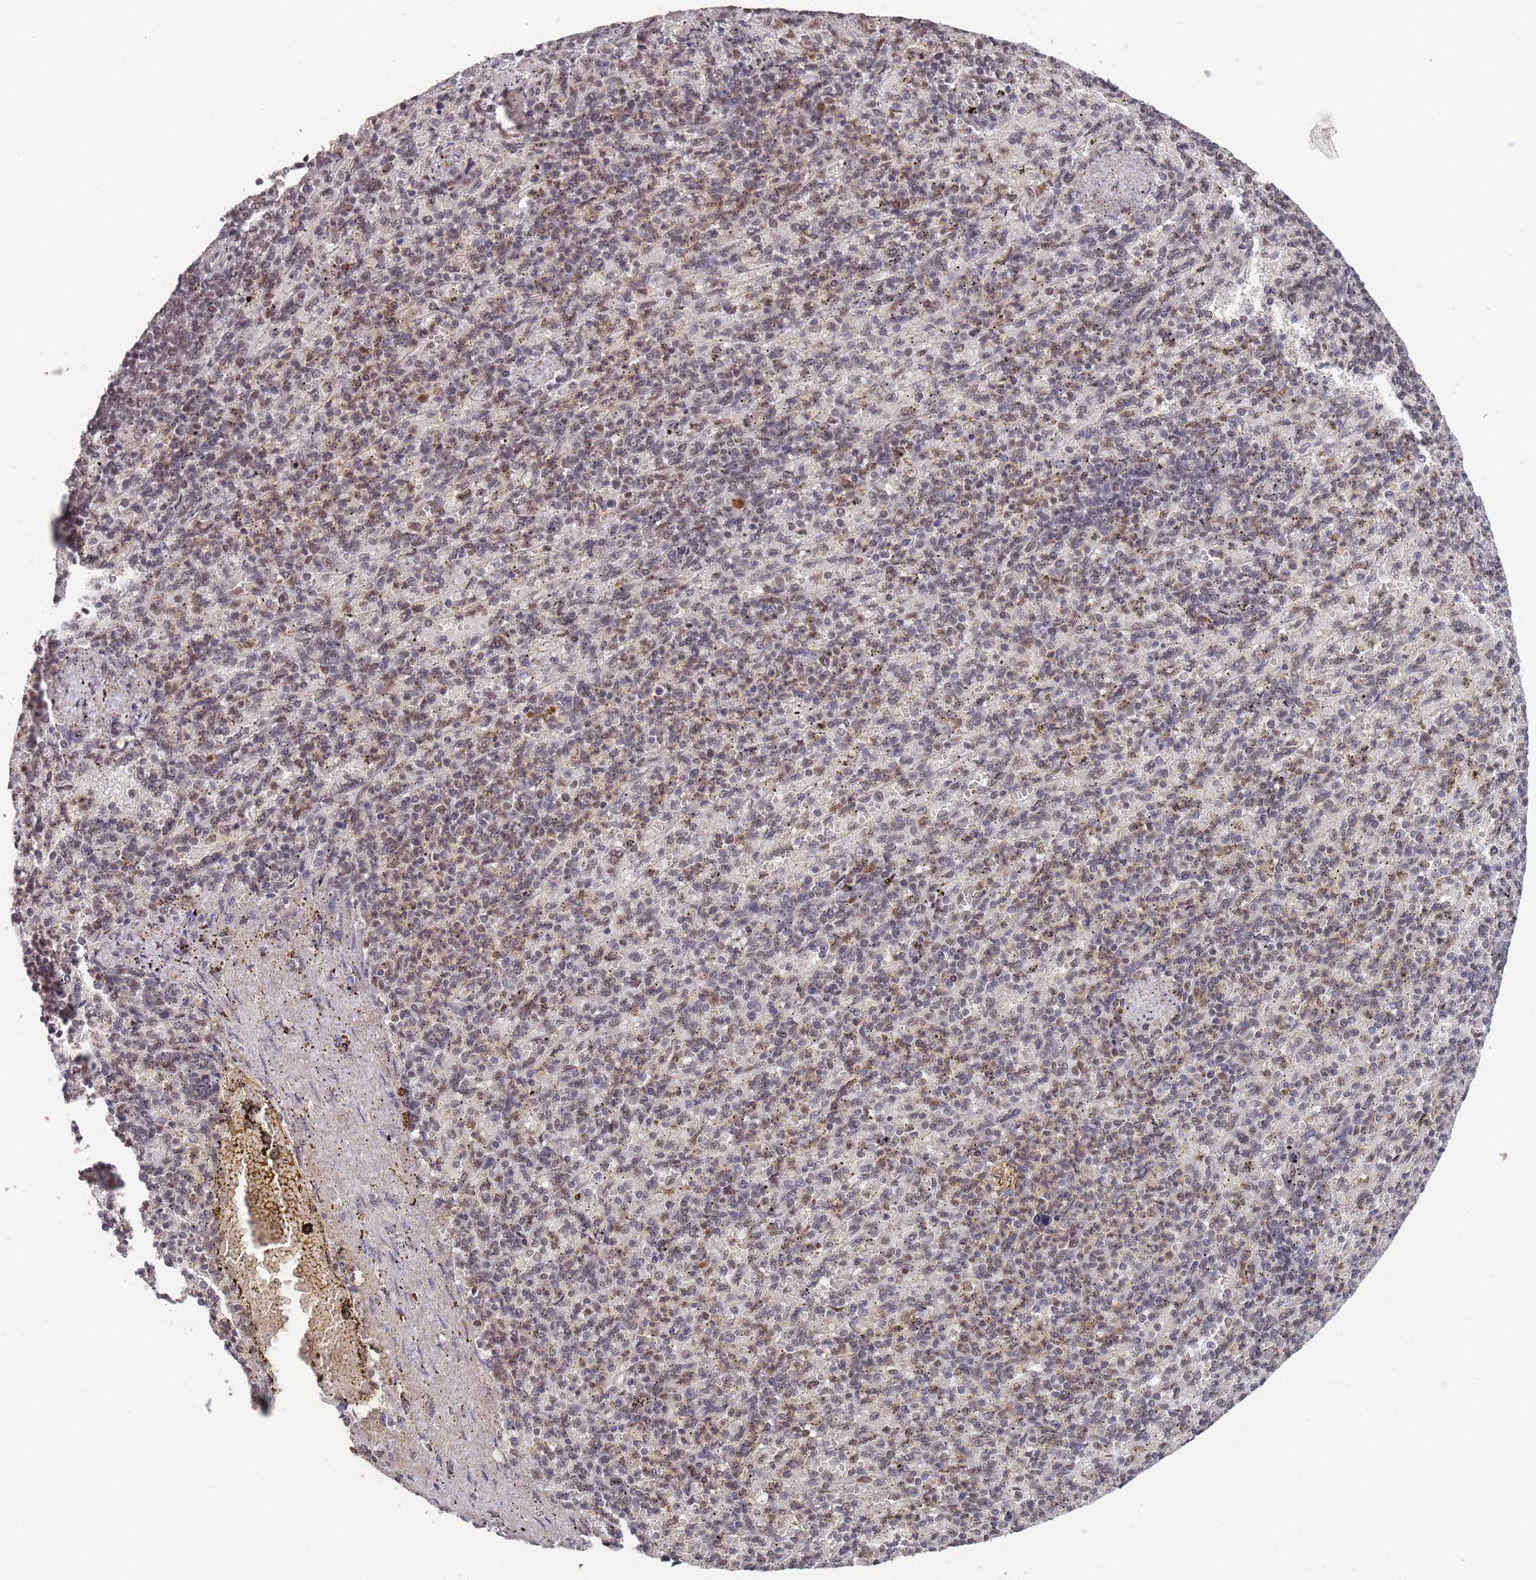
{"staining": {"intensity": "moderate", "quantity": ">75%", "location": "nuclear"}, "tissue": "spleen", "cell_type": "Cells in red pulp", "image_type": "normal", "snomed": [{"axis": "morphology", "description": "Normal tissue, NOS"}, {"axis": "topography", "description": "Spleen"}], "caption": "Protein staining demonstrates moderate nuclear positivity in about >75% of cells in red pulp in benign spleen.", "gene": "SNRPA1", "patient": {"sex": "female", "age": 74}}